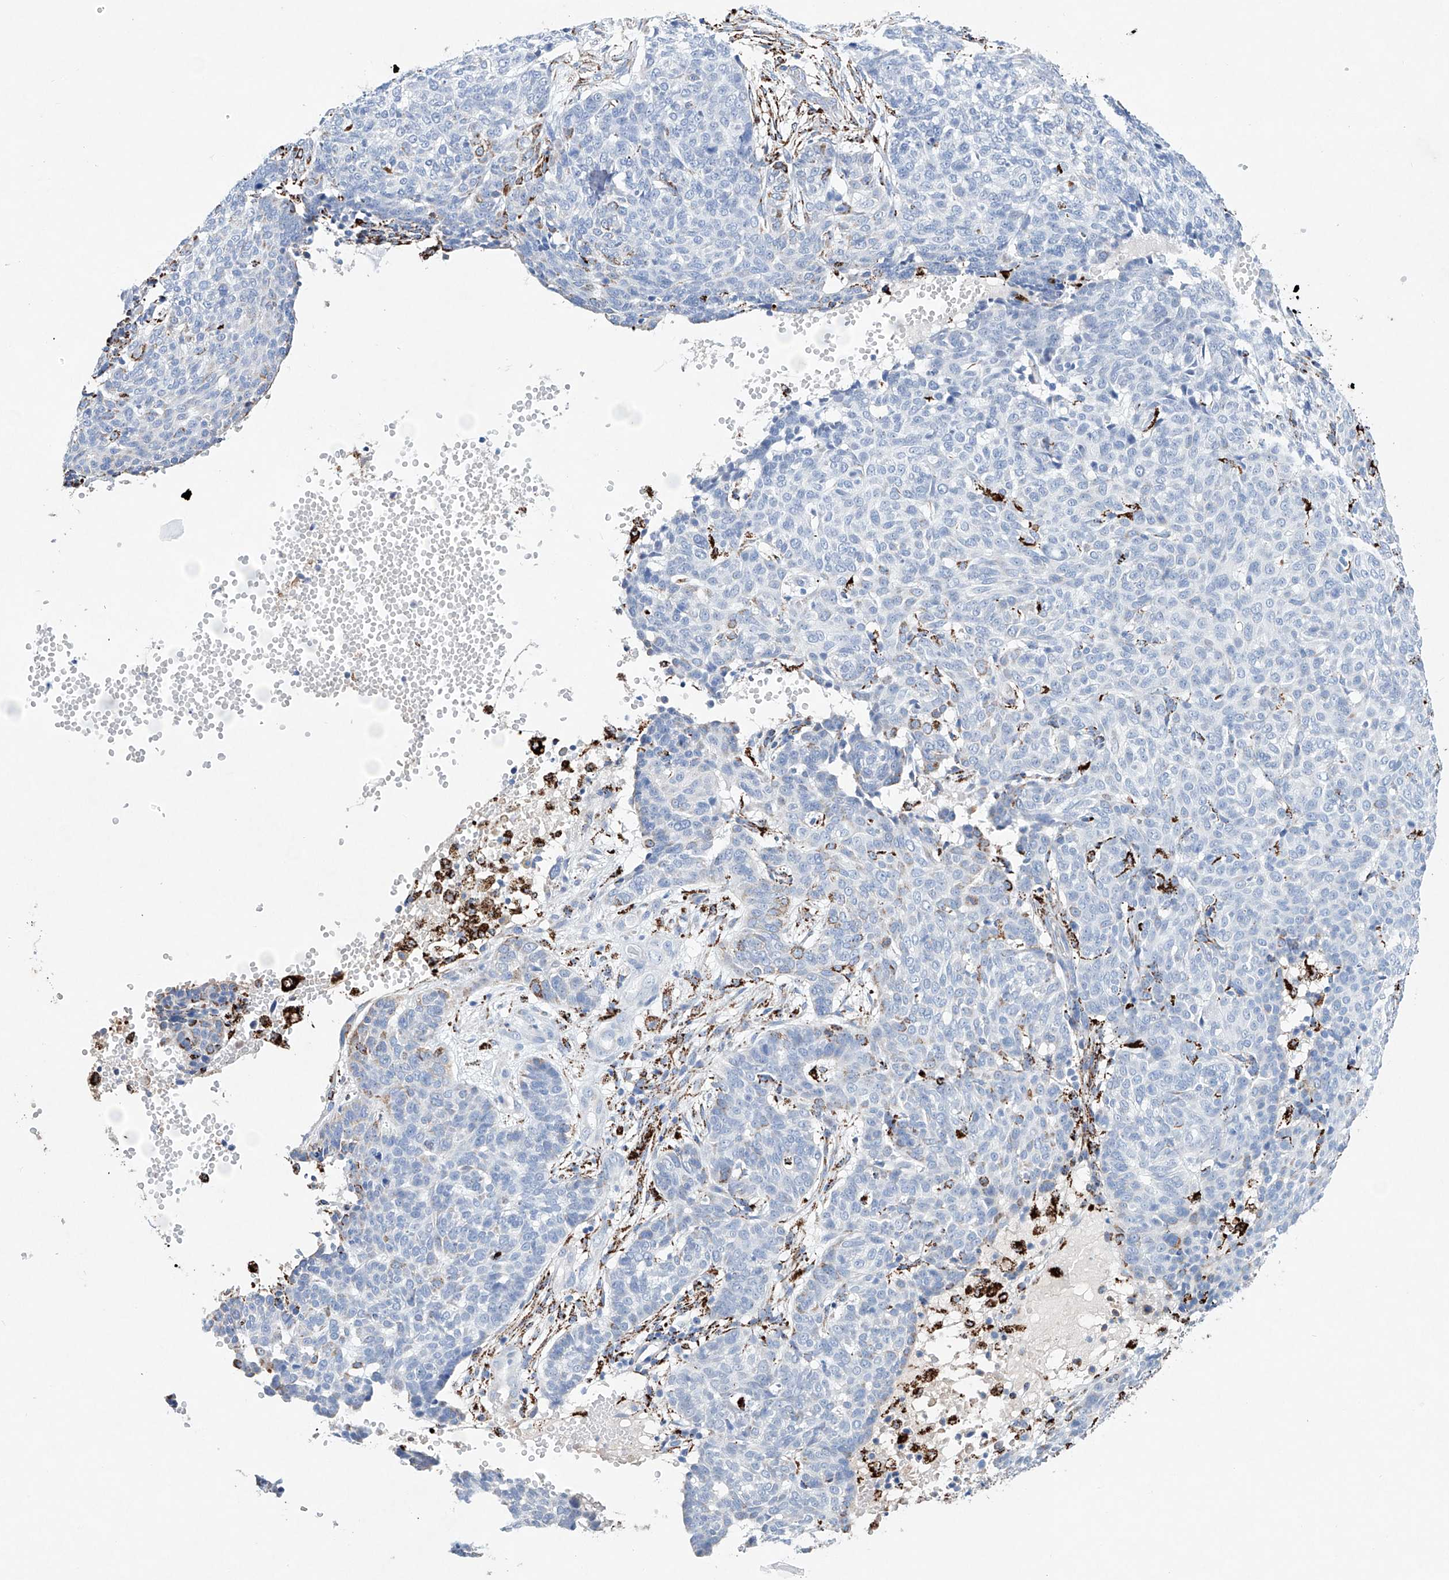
{"staining": {"intensity": "negative", "quantity": "none", "location": "none"}, "tissue": "skin cancer", "cell_type": "Tumor cells", "image_type": "cancer", "snomed": [{"axis": "morphology", "description": "Basal cell carcinoma"}, {"axis": "topography", "description": "Skin"}], "caption": "DAB immunohistochemical staining of human basal cell carcinoma (skin) shows no significant positivity in tumor cells. The staining was performed using DAB to visualize the protein expression in brown, while the nuclei were stained in blue with hematoxylin (Magnification: 20x).", "gene": "NRROS", "patient": {"sex": "male", "age": 85}}